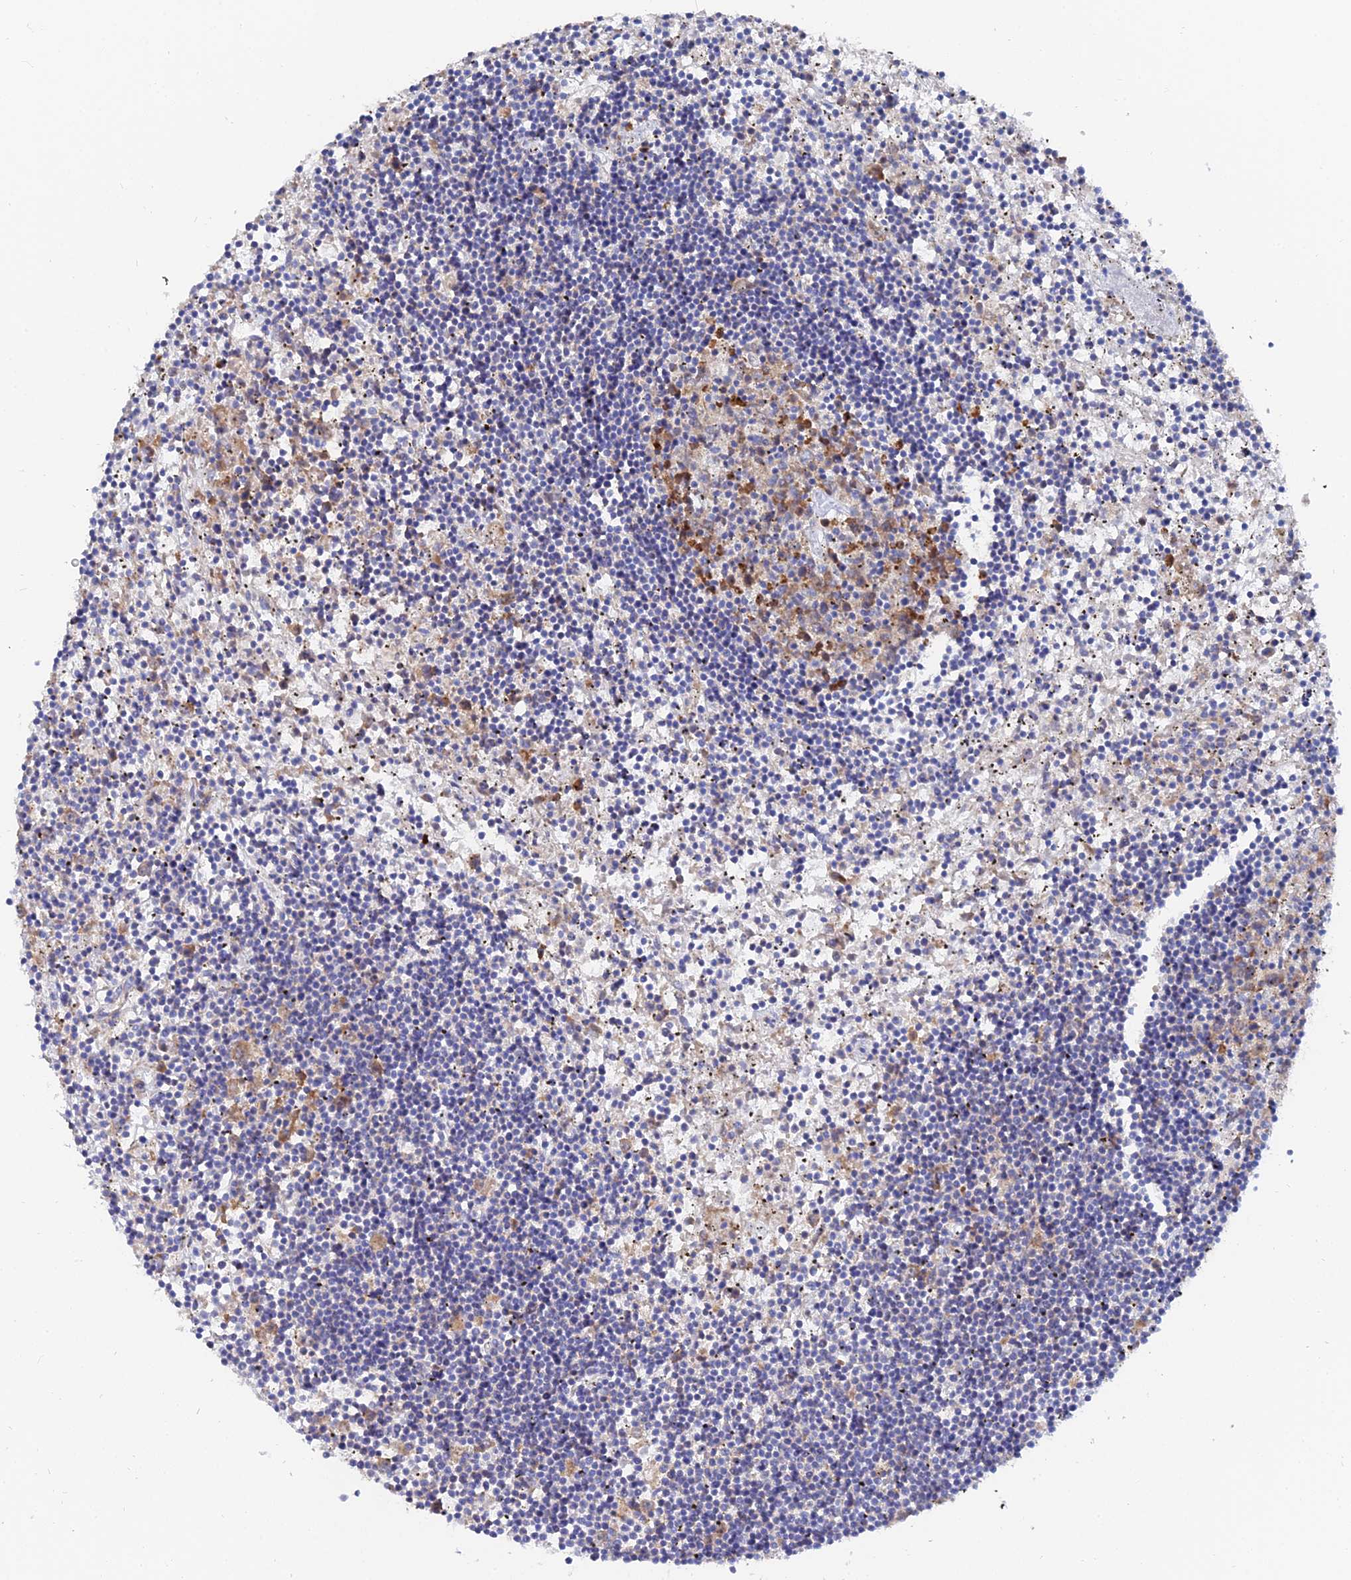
{"staining": {"intensity": "negative", "quantity": "none", "location": "none"}, "tissue": "lymphoma", "cell_type": "Tumor cells", "image_type": "cancer", "snomed": [{"axis": "morphology", "description": "Malignant lymphoma, non-Hodgkin's type, Low grade"}, {"axis": "topography", "description": "Spleen"}], "caption": "Immunohistochemistry (IHC) photomicrograph of neoplastic tissue: human malignant lymphoma, non-Hodgkin's type (low-grade) stained with DAB exhibits no significant protein staining in tumor cells.", "gene": "PTTG1", "patient": {"sex": "male", "age": 76}}